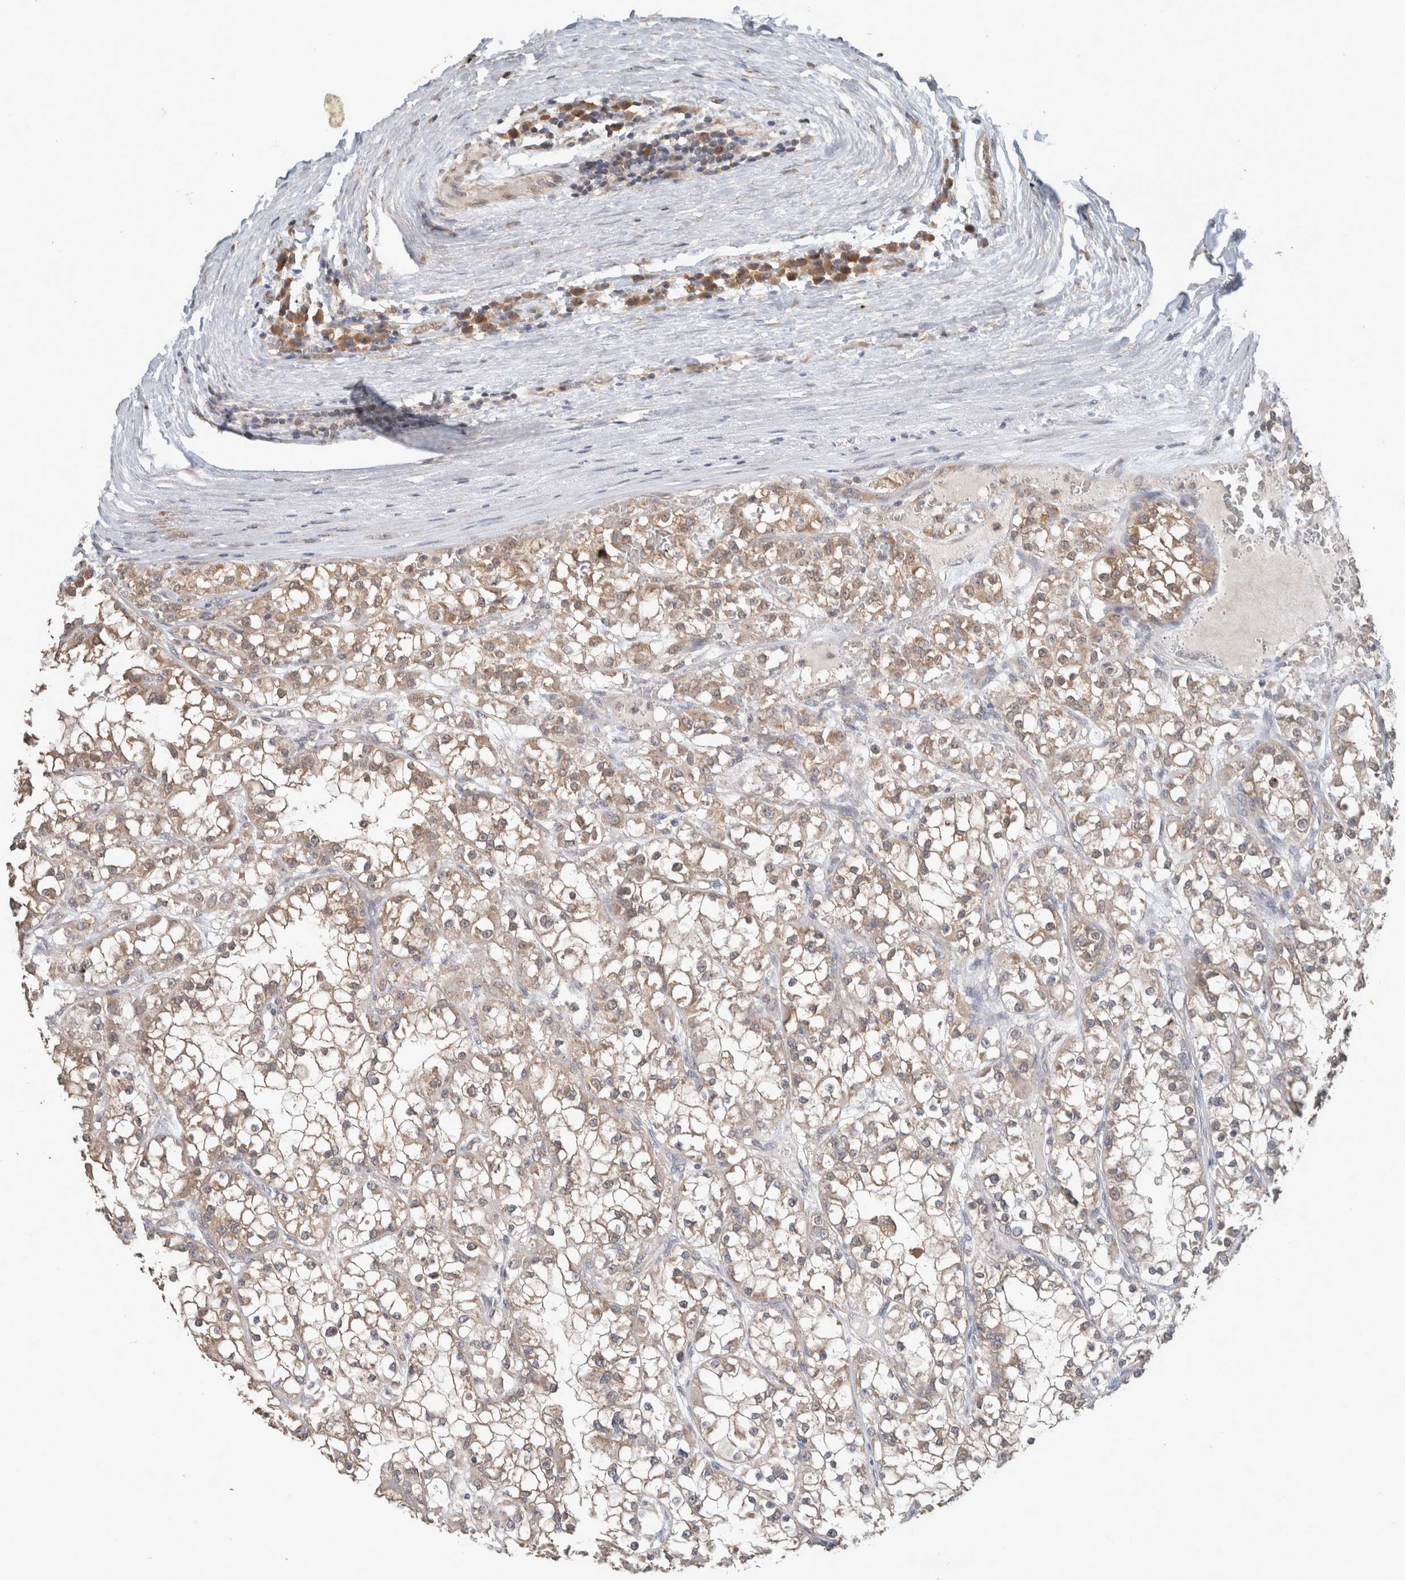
{"staining": {"intensity": "weak", "quantity": ">75%", "location": "cytoplasmic/membranous"}, "tissue": "renal cancer", "cell_type": "Tumor cells", "image_type": "cancer", "snomed": [{"axis": "morphology", "description": "Adenocarcinoma, NOS"}, {"axis": "topography", "description": "Kidney"}], "caption": "This image shows renal cancer stained with immunohistochemistry (IHC) to label a protein in brown. The cytoplasmic/membranous of tumor cells show weak positivity for the protein. Nuclei are counter-stained blue.", "gene": "ERAP2", "patient": {"sex": "female", "age": 52}}